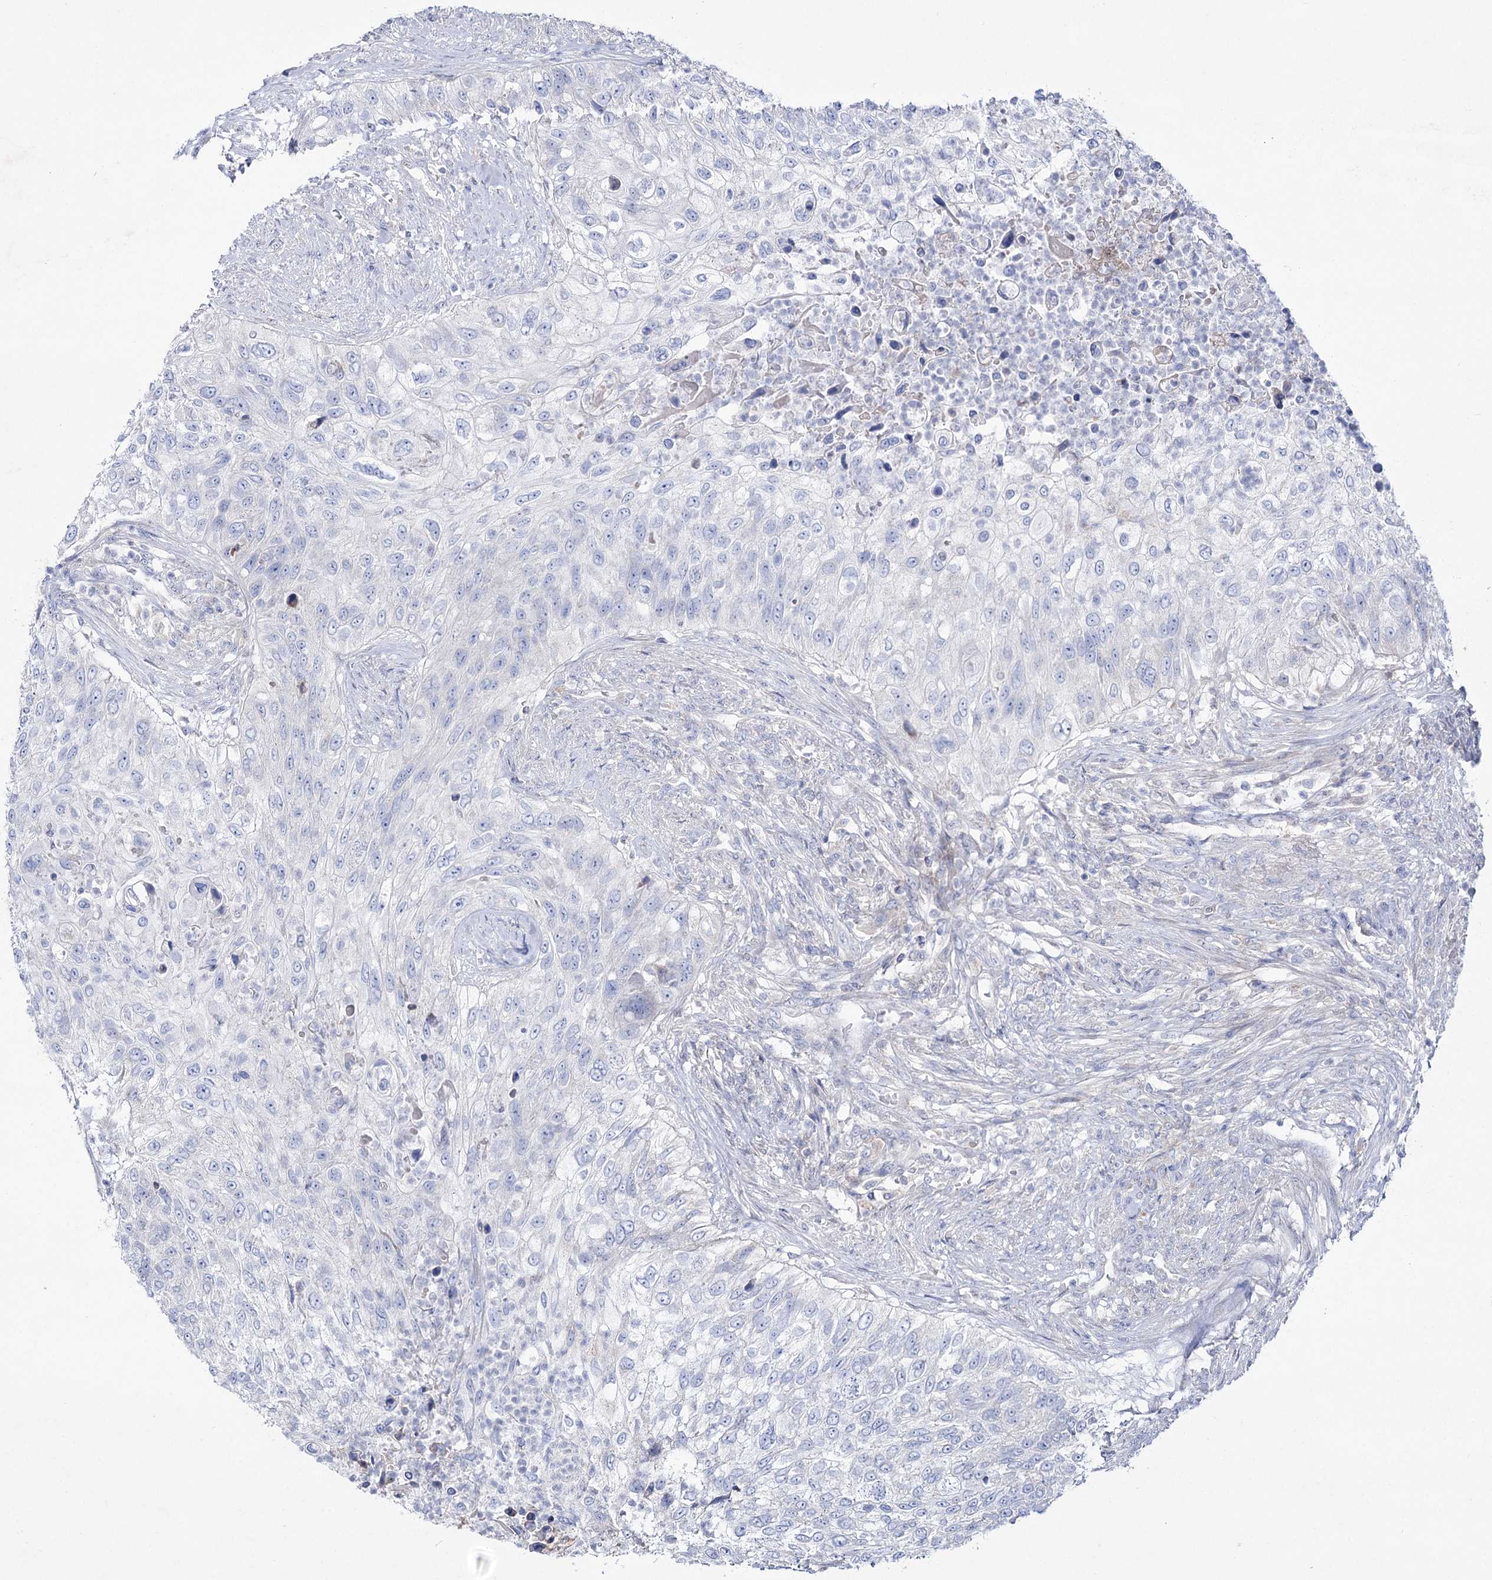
{"staining": {"intensity": "negative", "quantity": "none", "location": "none"}, "tissue": "urothelial cancer", "cell_type": "Tumor cells", "image_type": "cancer", "snomed": [{"axis": "morphology", "description": "Urothelial carcinoma, High grade"}, {"axis": "topography", "description": "Urinary bladder"}], "caption": "This is an immunohistochemistry histopathology image of urothelial cancer. There is no staining in tumor cells.", "gene": "NAGLU", "patient": {"sex": "female", "age": 60}}